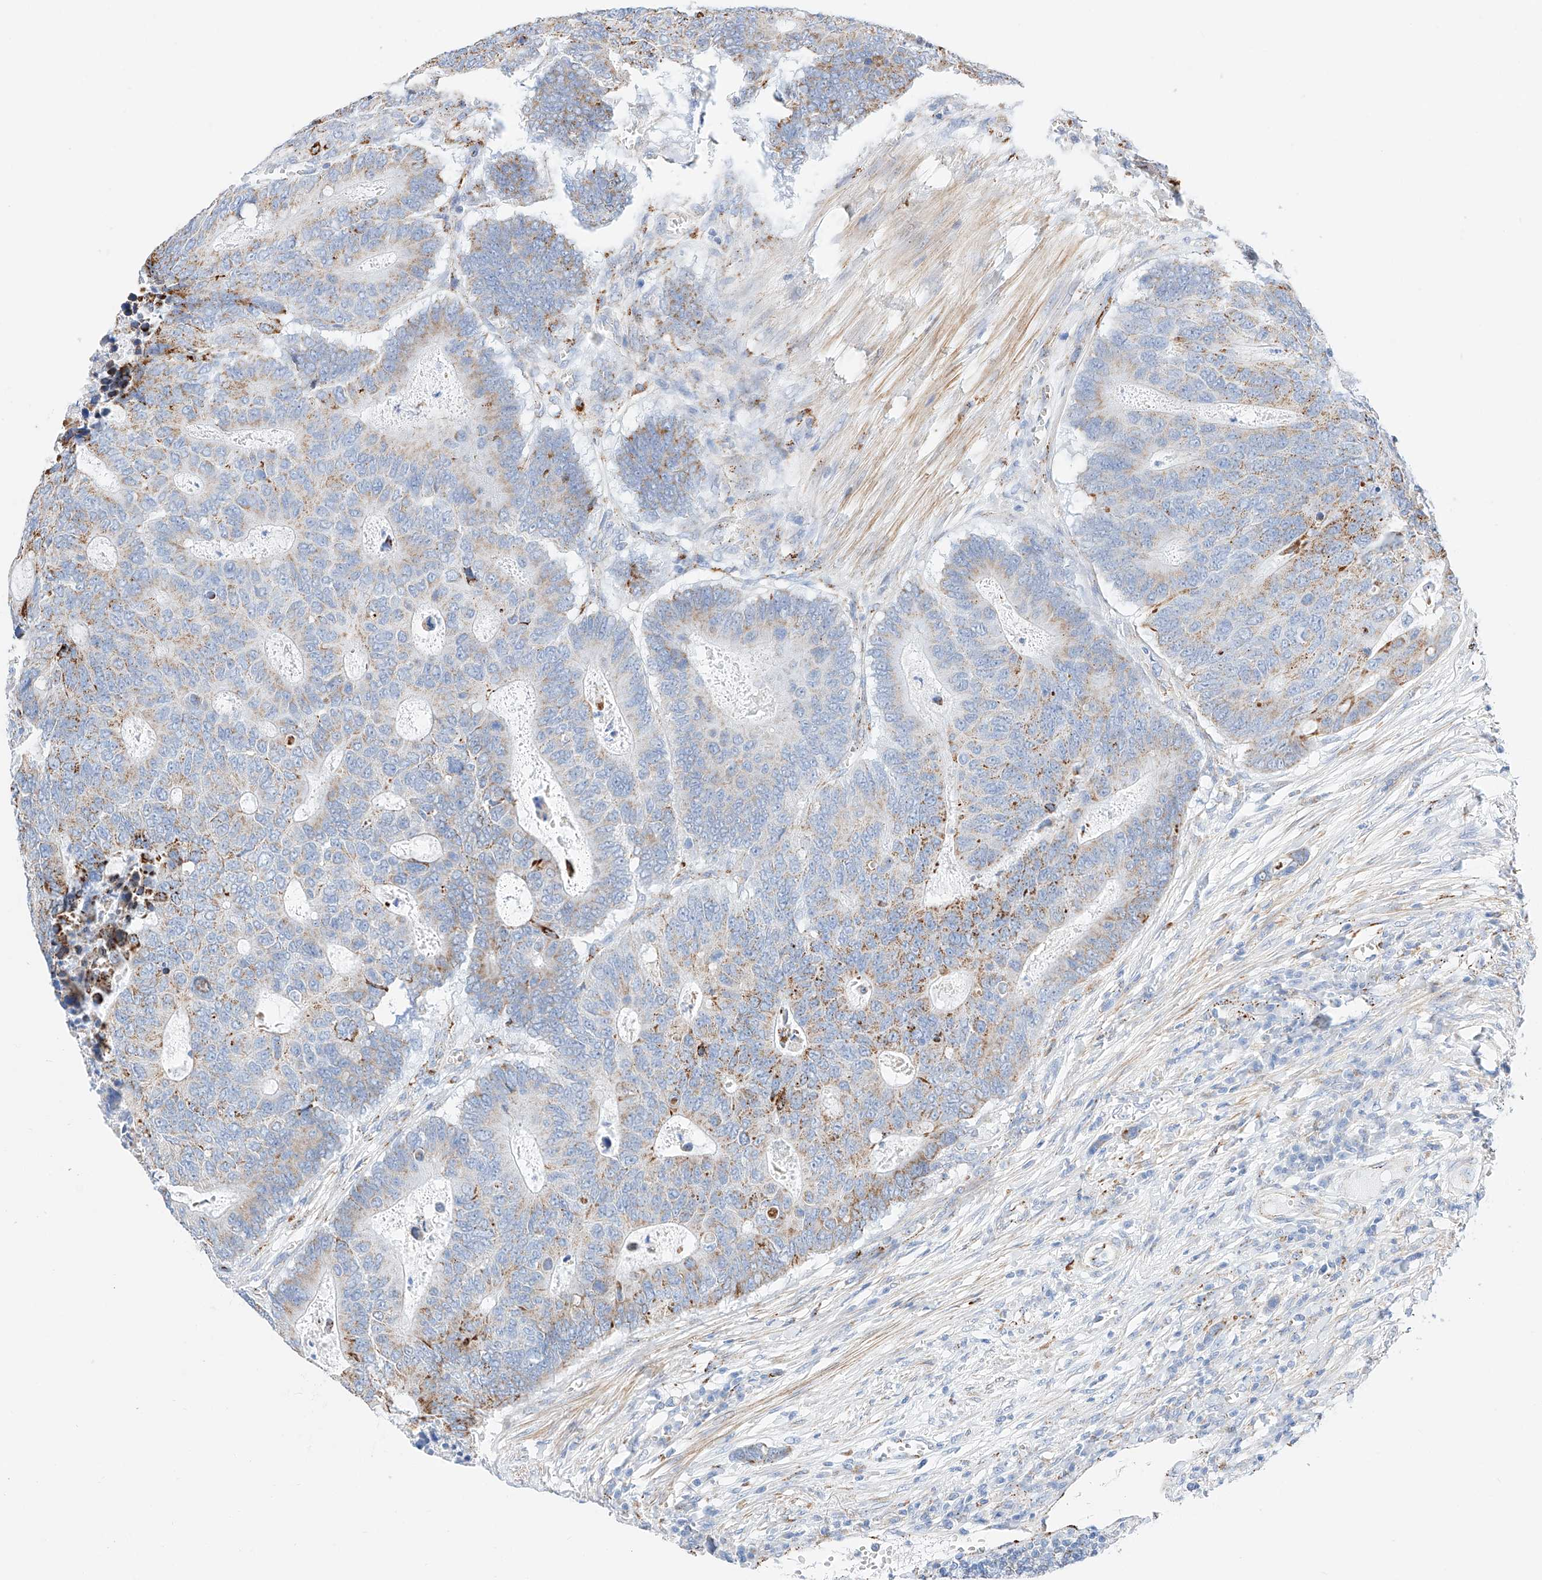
{"staining": {"intensity": "weak", "quantity": "25%-75%", "location": "cytoplasmic/membranous"}, "tissue": "colorectal cancer", "cell_type": "Tumor cells", "image_type": "cancer", "snomed": [{"axis": "morphology", "description": "Adenocarcinoma, NOS"}, {"axis": "topography", "description": "Colon"}], "caption": "DAB (3,3'-diaminobenzidine) immunohistochemical staining of colorectal cancer demonstrates weak cytoplasmic/membranous protein staining in about 25%-75% of tumor cells.", "gene": "C6orf62", "patient": {"sex": "male", "age": 87}}